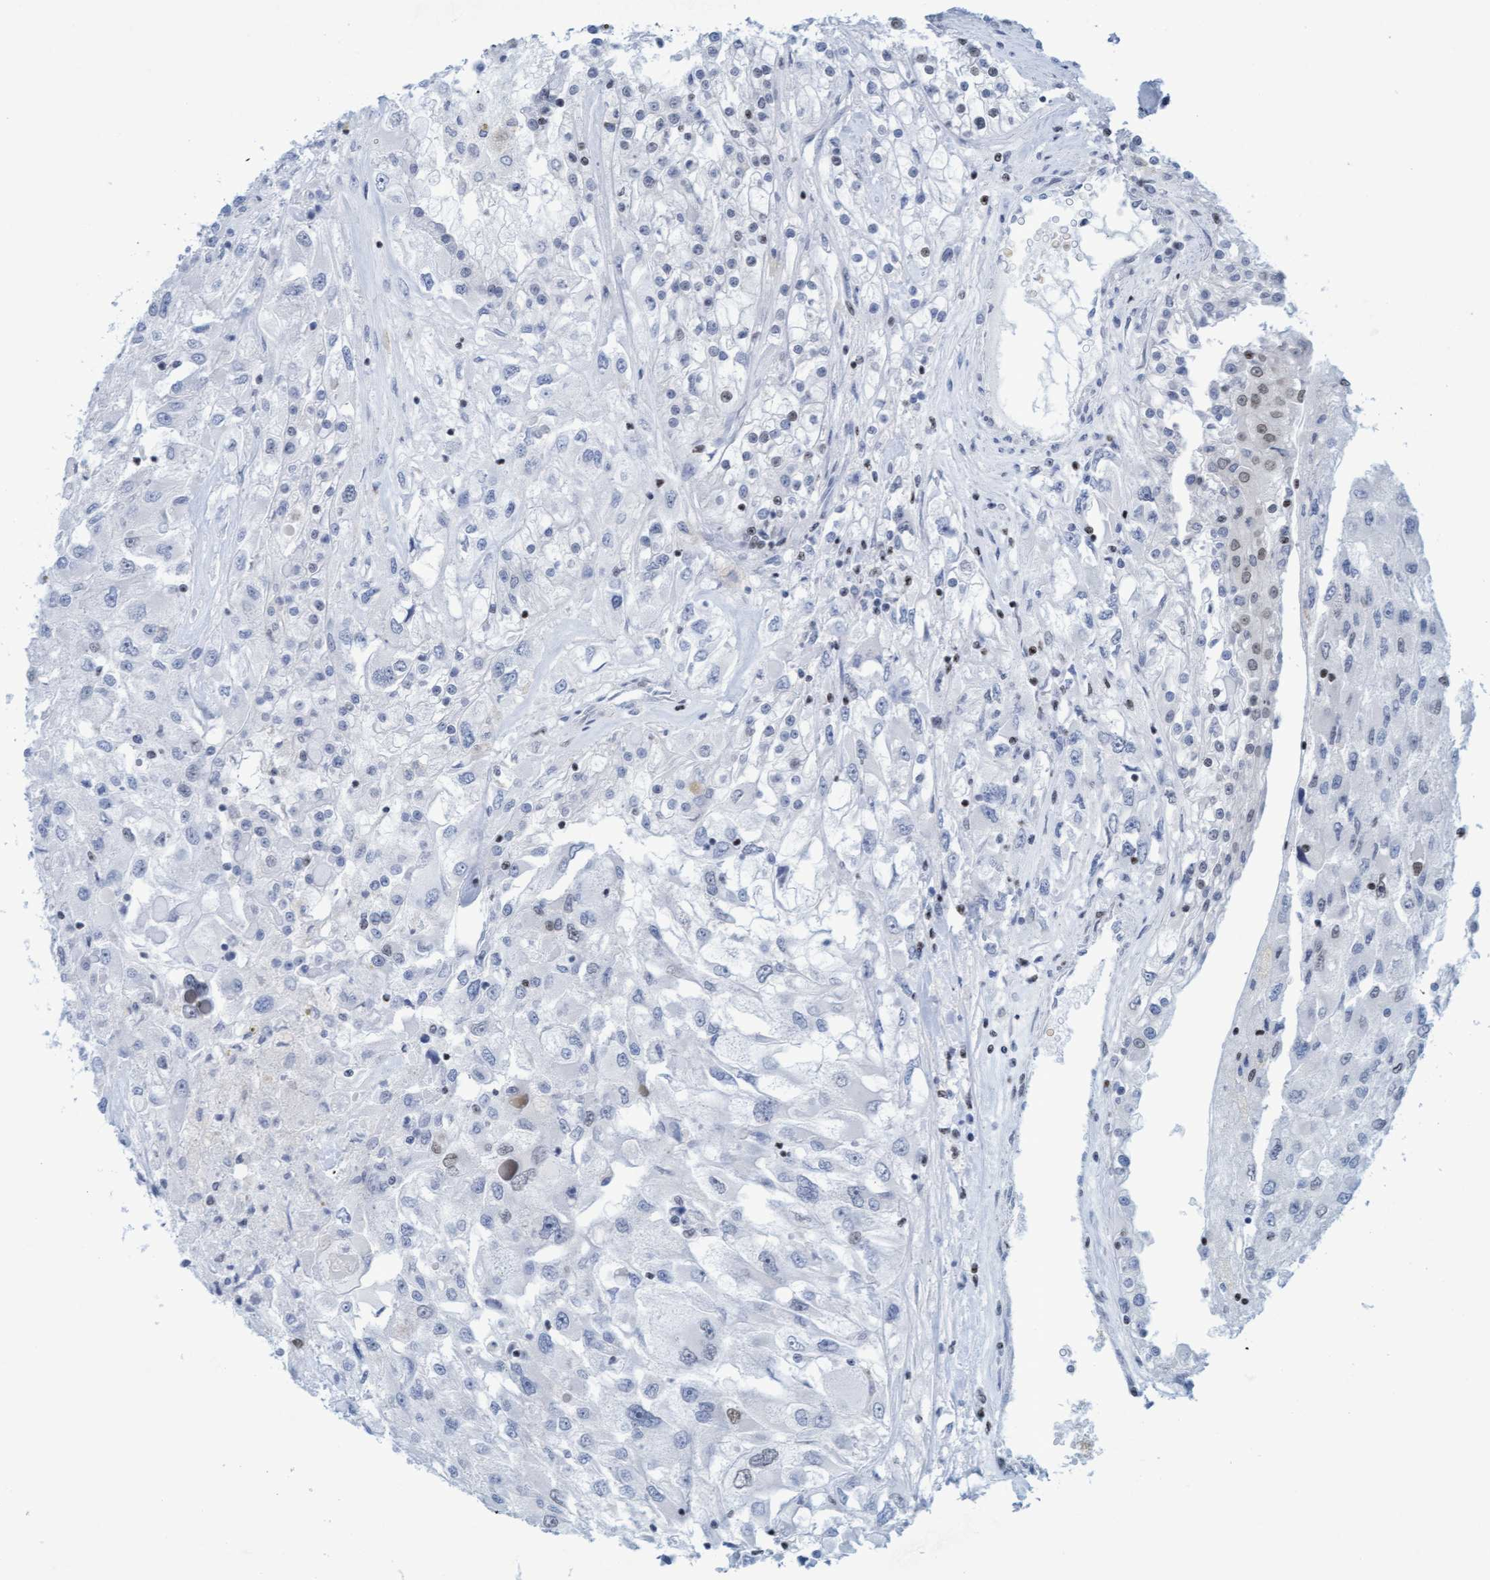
{"staining": {"intensity": "negative", "quantity": "none", "location": "none"}, "tissue": "renal cancer", "cell_type": "Tumor cells", "image_type": "cancer", "snomed": [{"axis": "morphology", "description": "Adenocarcinoma, NOS"}, {"axis": "topography", "description": "Kidney"}], "caption": "An immunohistochemistry photomicrograph of renal adenocarcinoma is shown. There is no staining in tumor cells of renal adenocarcinoma.", "gene": "GLRX2", "patient": {"sex": "female", "age": 52}}